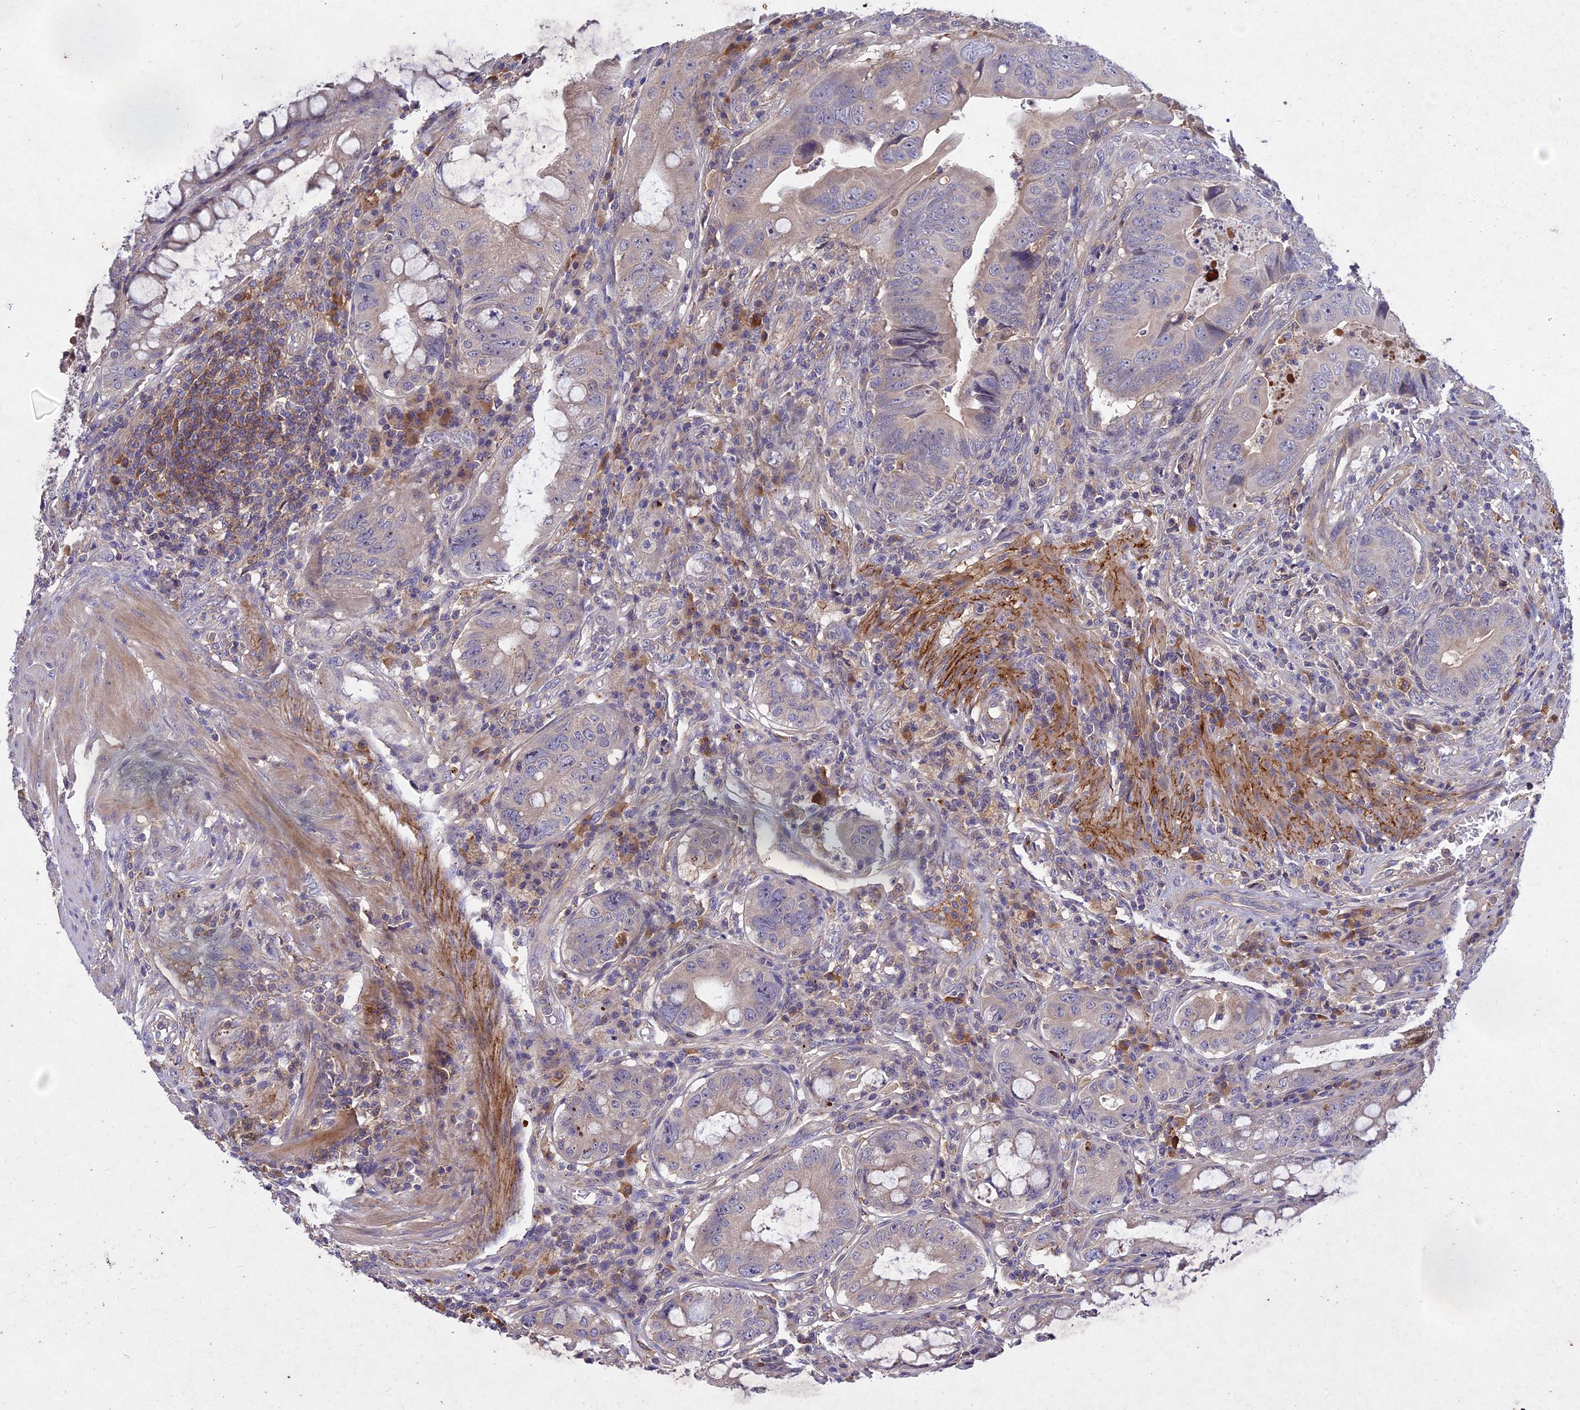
{"staining": {"intensity": "negative", "quantity": "none", "location": "none"}, "tissue": "colorectal cancer", "cell_type": "Tumor cells", "image_type": "cancer", "snomed": [{"axis": "morphology", "description": "Adenocarcinoma, NOS"}, {"axis": "topography", "description": "Rectum"}], "caption": "A histopathology image of human colorectal adenocarcinoma is negative for staining in tumor cells.", "gene": "ADO", "patient": {"sex": "female", "age": 78}}